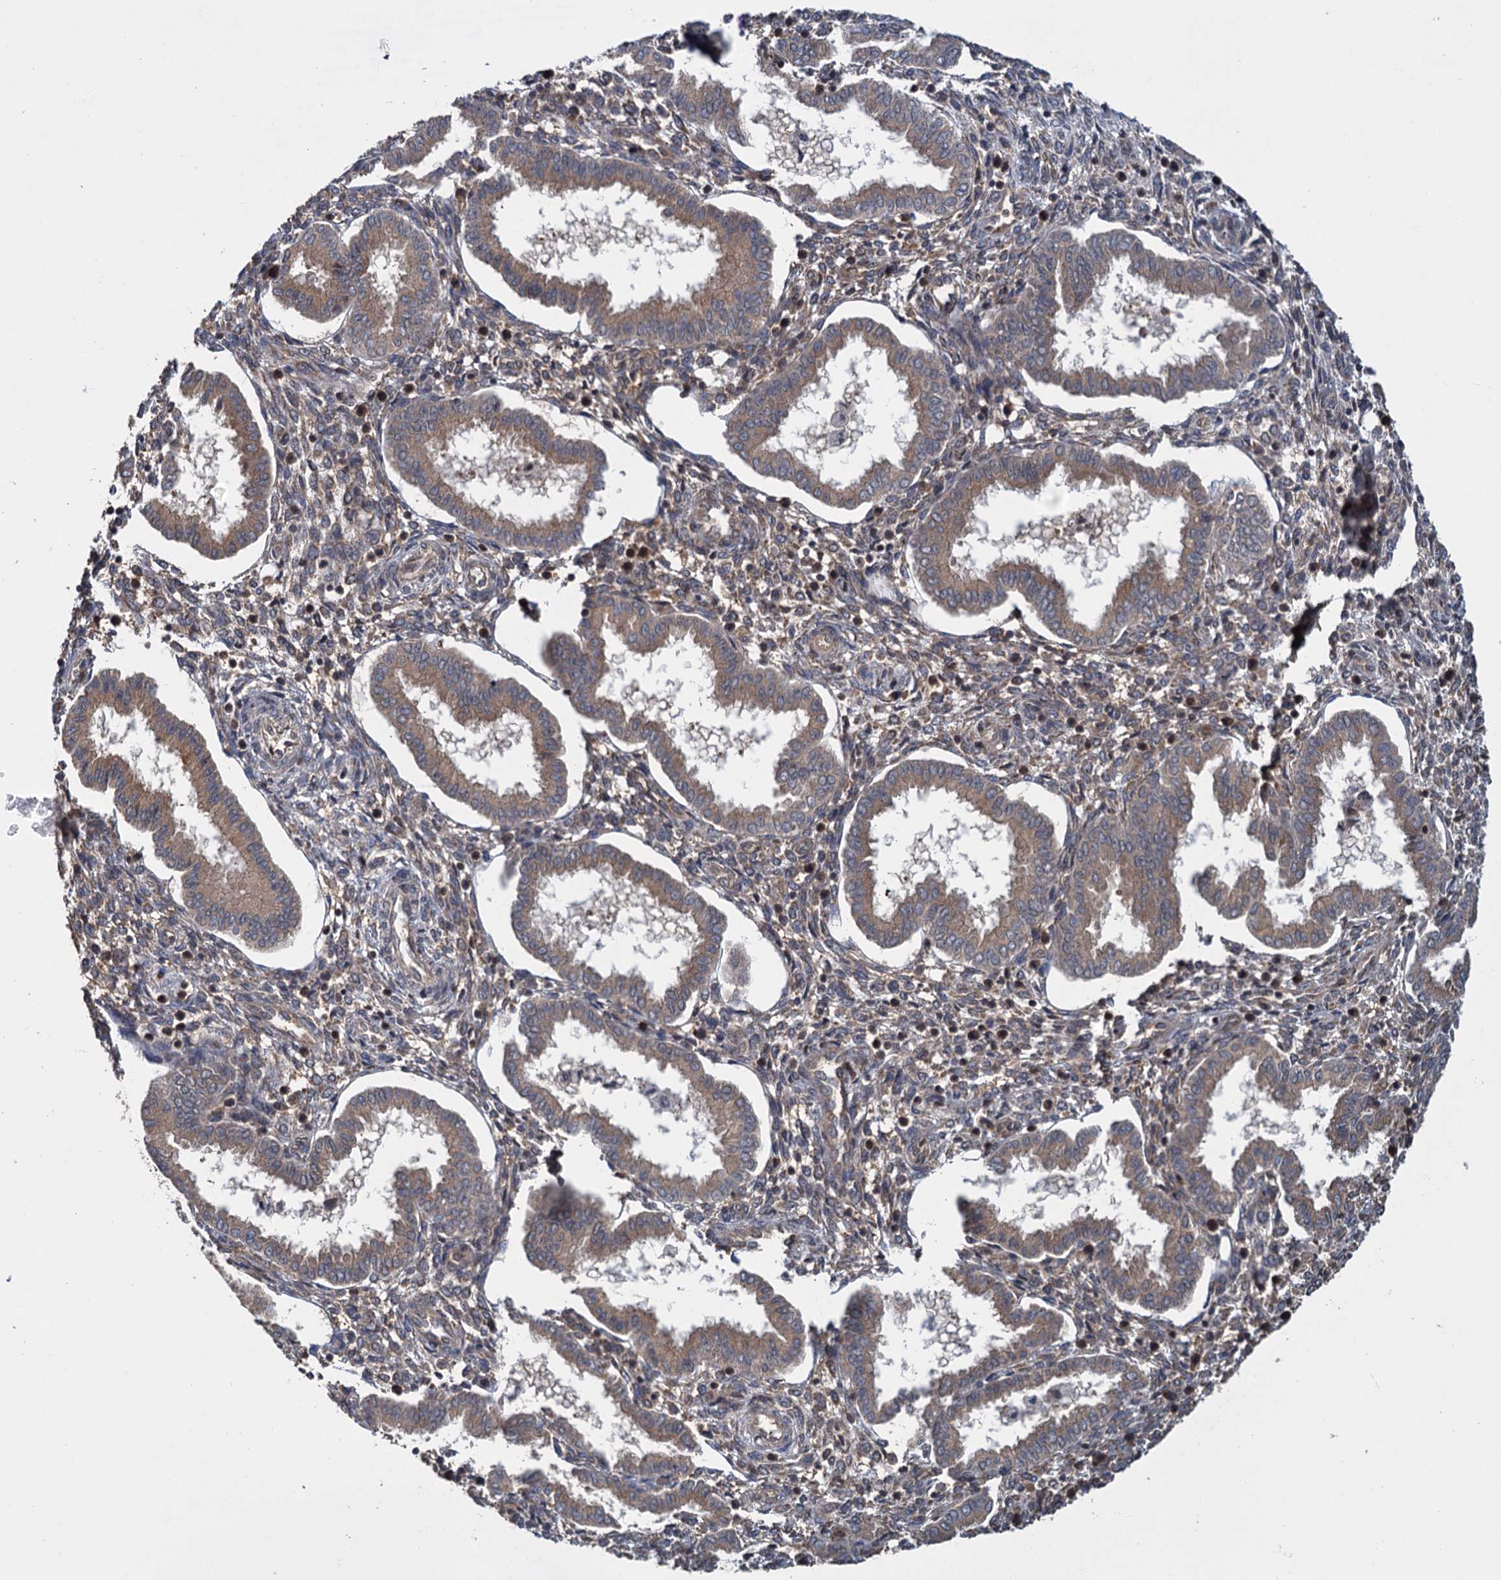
{"staining": {"intensity": "weak", "quantity": "25%-75%", "location": "cytoplasmic/membranous"}, "tissue": "endometrium", "cell_type": "Cells in endometrial stroma", "image_type": "normal", "snomed": [{"axis": "morphology", "description": "Normal tissue, NOS"}, {"axis": "topography", "description": "Endometrium"}], "caption": "This is a micrograph of immunohistochemistry (IHC) staining of normal endometrium, which shows weak expression in the cytoplasmic/membranous of cells in endometrial stroma.", "gene": "KANSL2", "patient": {"sex": "female", "age": 24}}